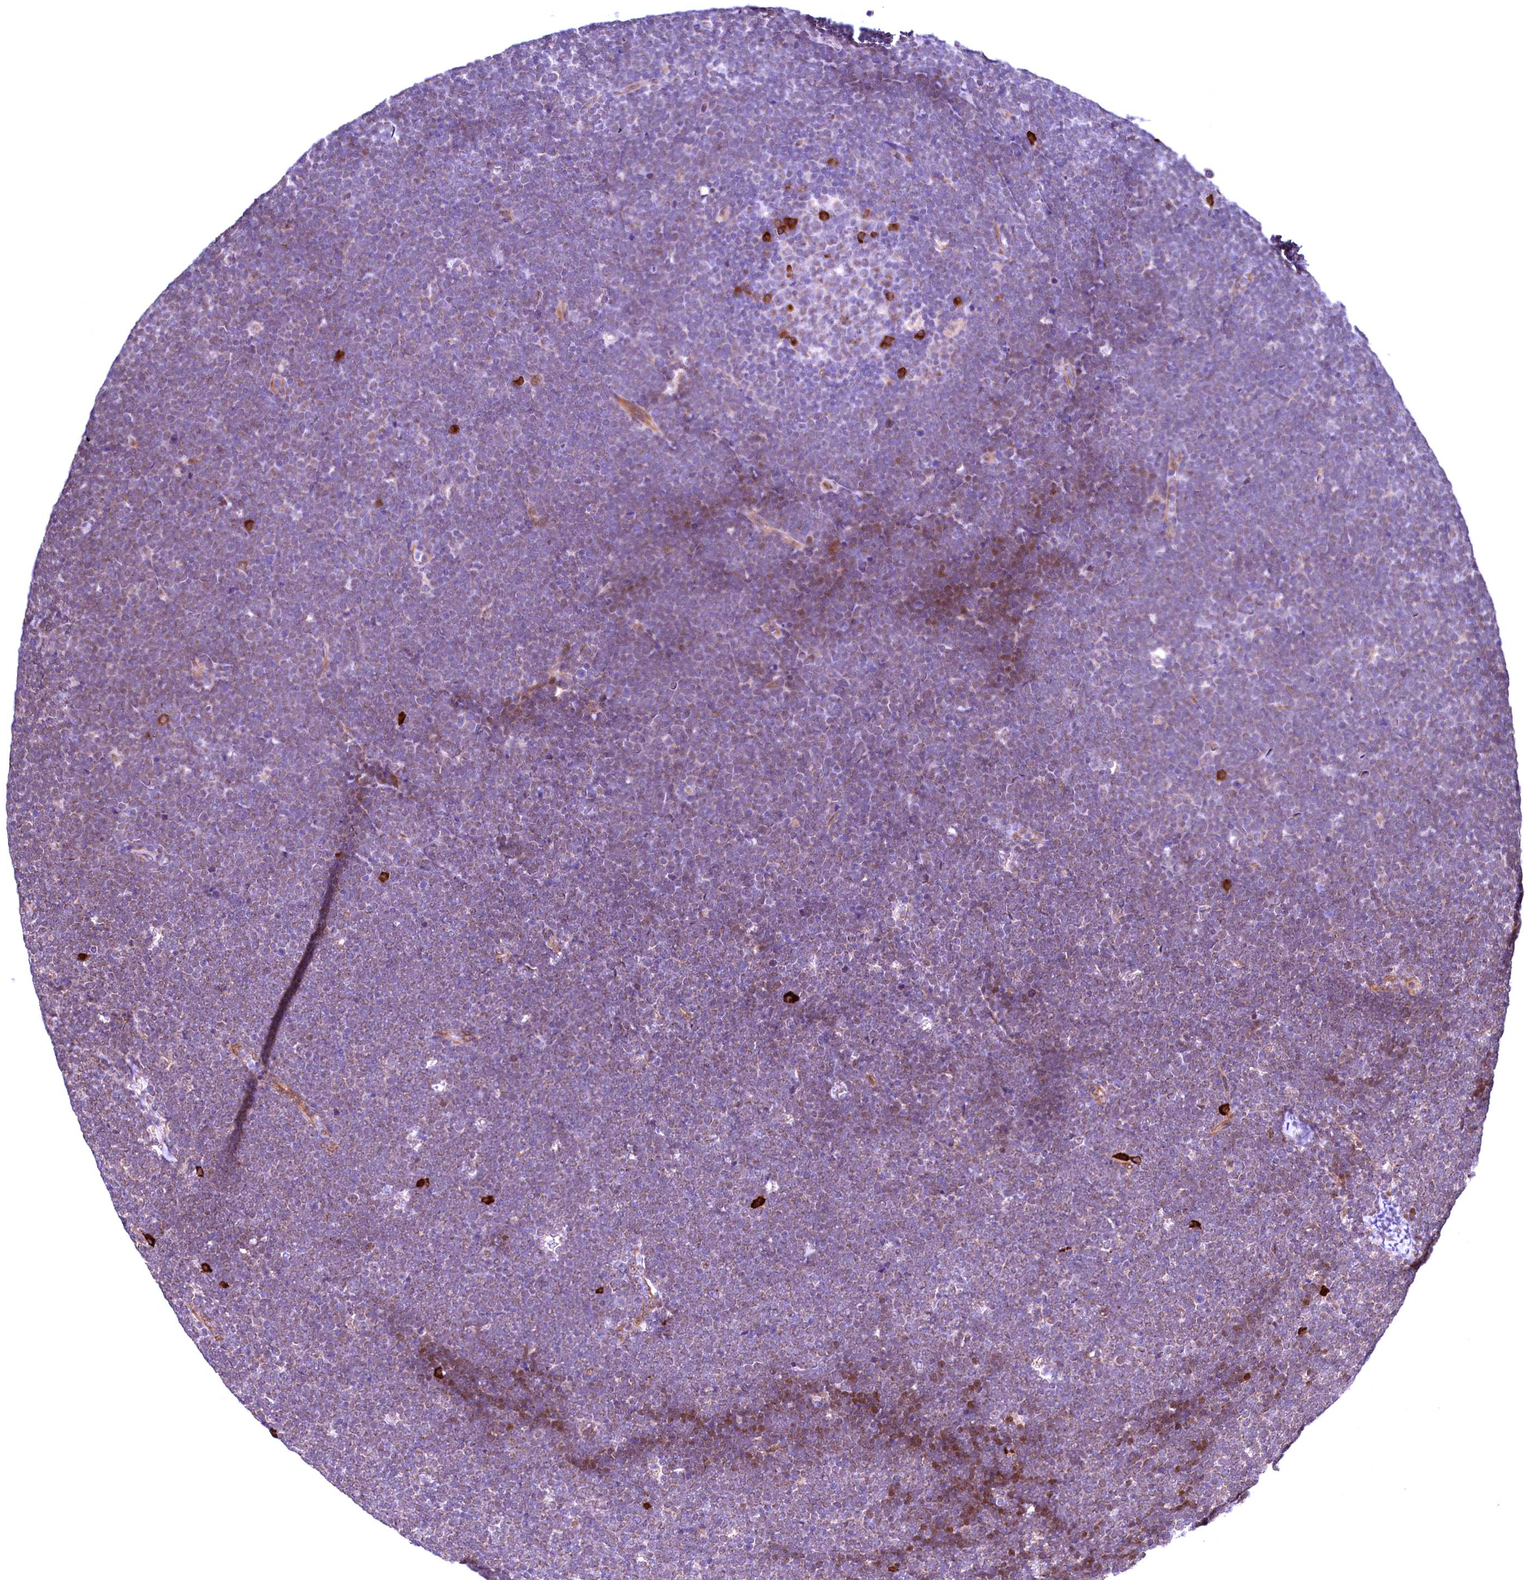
{"staining": {"intensity": "moderate", "quantity": "<25%", "location": "nuclear"}, "tissue": "lymphoma", "cell_type": "Tumor cells", "image_type": "cancer", "snomed": [{"axis": "morphology", "description": "Malignant lymphoma, non-Hodgkin's type, High grade"}, {"axis": "topography", "description": "Lymph node"}], "caption": "A micrograph of human lymphoma stained for a protein demonstrates moderate nuclear brown staining in tumor cells. Ihc stains the protein in brown and the nuclei are stained blue.", "gene": "RBFA", "patient": {"sex": "male", "age": 13}}